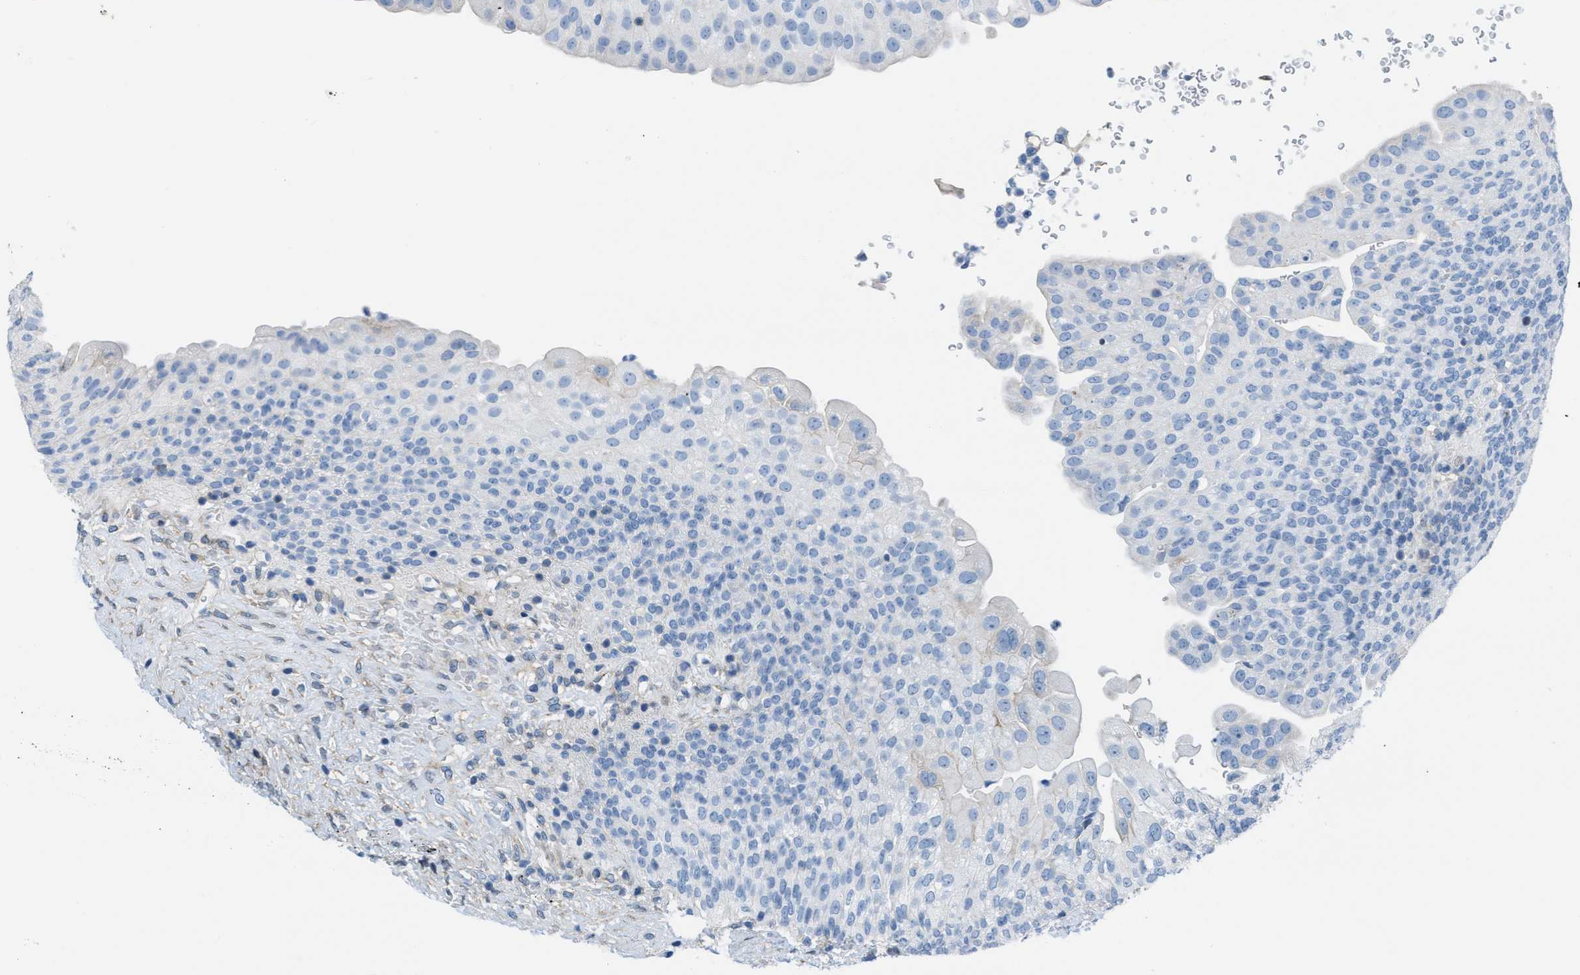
{"staining": {"intensity": "negative", "quantity": "none", "location": "none"}, "tissue": "urinary bladder", "cell_type": "Urothelial cells", "image_type": "normal", "snomed": [{"axis": "morphology", "description": "Urothelial carcinoma, High grade"}, {"axis": "topography", "description": "Urinary bladder"}], "caption": "Immunohistochemistry (IHC) of normal human urinary bladder exhibits no positivity in urothelial cells.", "gene": "ASGR1", "patient": {"sex": "male", "age": 46}}